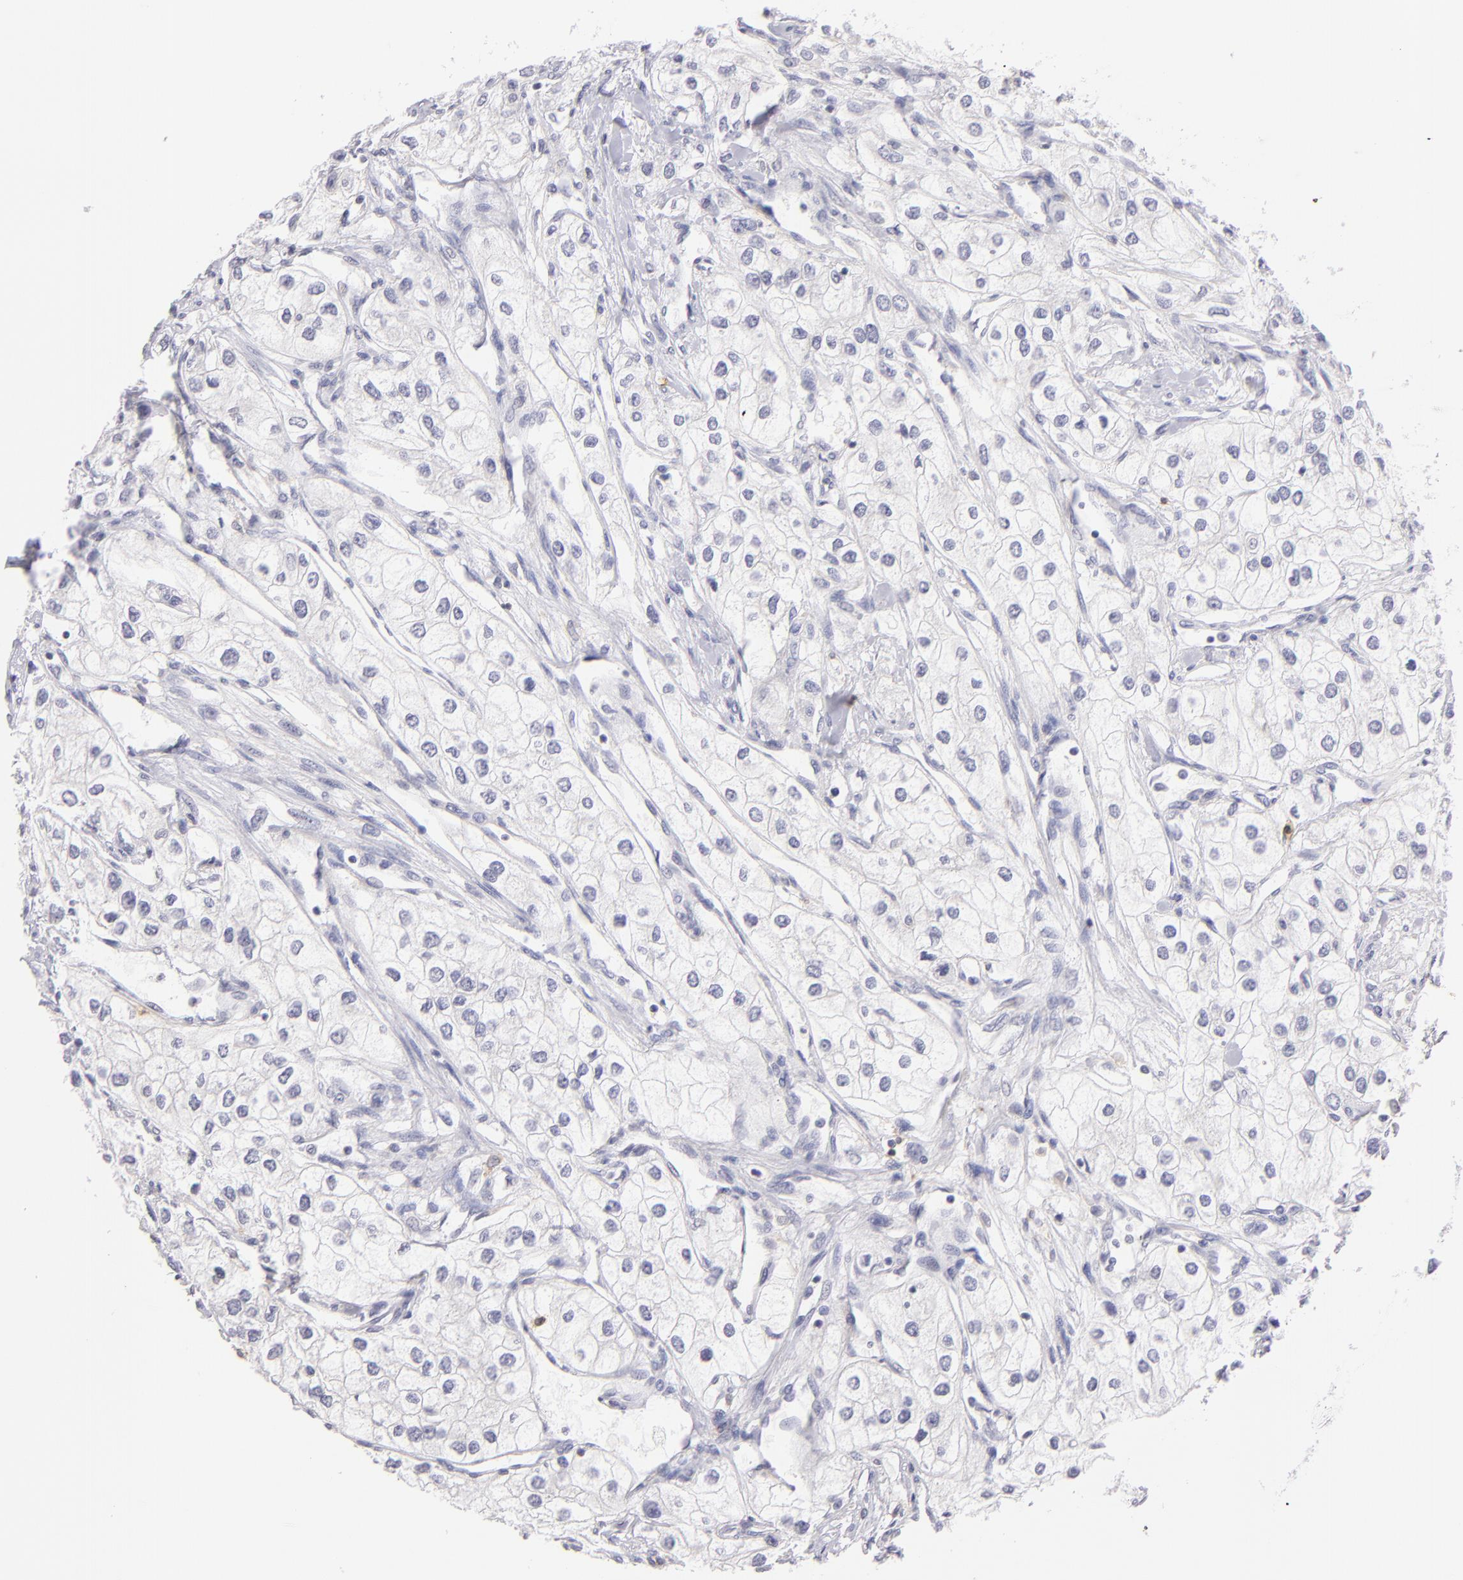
{"staining": {"intensity": "negative", "quantity": "none", "location": "none"}, "tissue": "renal cancer", "cell_type": "Tumor cells", "image_type": "cancer", "snomed": [{"axis": "morphology", "description": "Adenocarcinoma, NOS"}, {"axis": "topography", "description": "Kidney"}], "caption": "Renal cancer was stained to show a protein in brown. There is no significant expression in tumor cells. The staining was performed using DAB (3,3'-diaminobenzidine) to visualize the protein expression in brown, while the nuclei were stained in blue with hematoxylin (Magnification: 20x).", "gene": "IL2RA", "patient": {"sex": "male", "age": 57}}